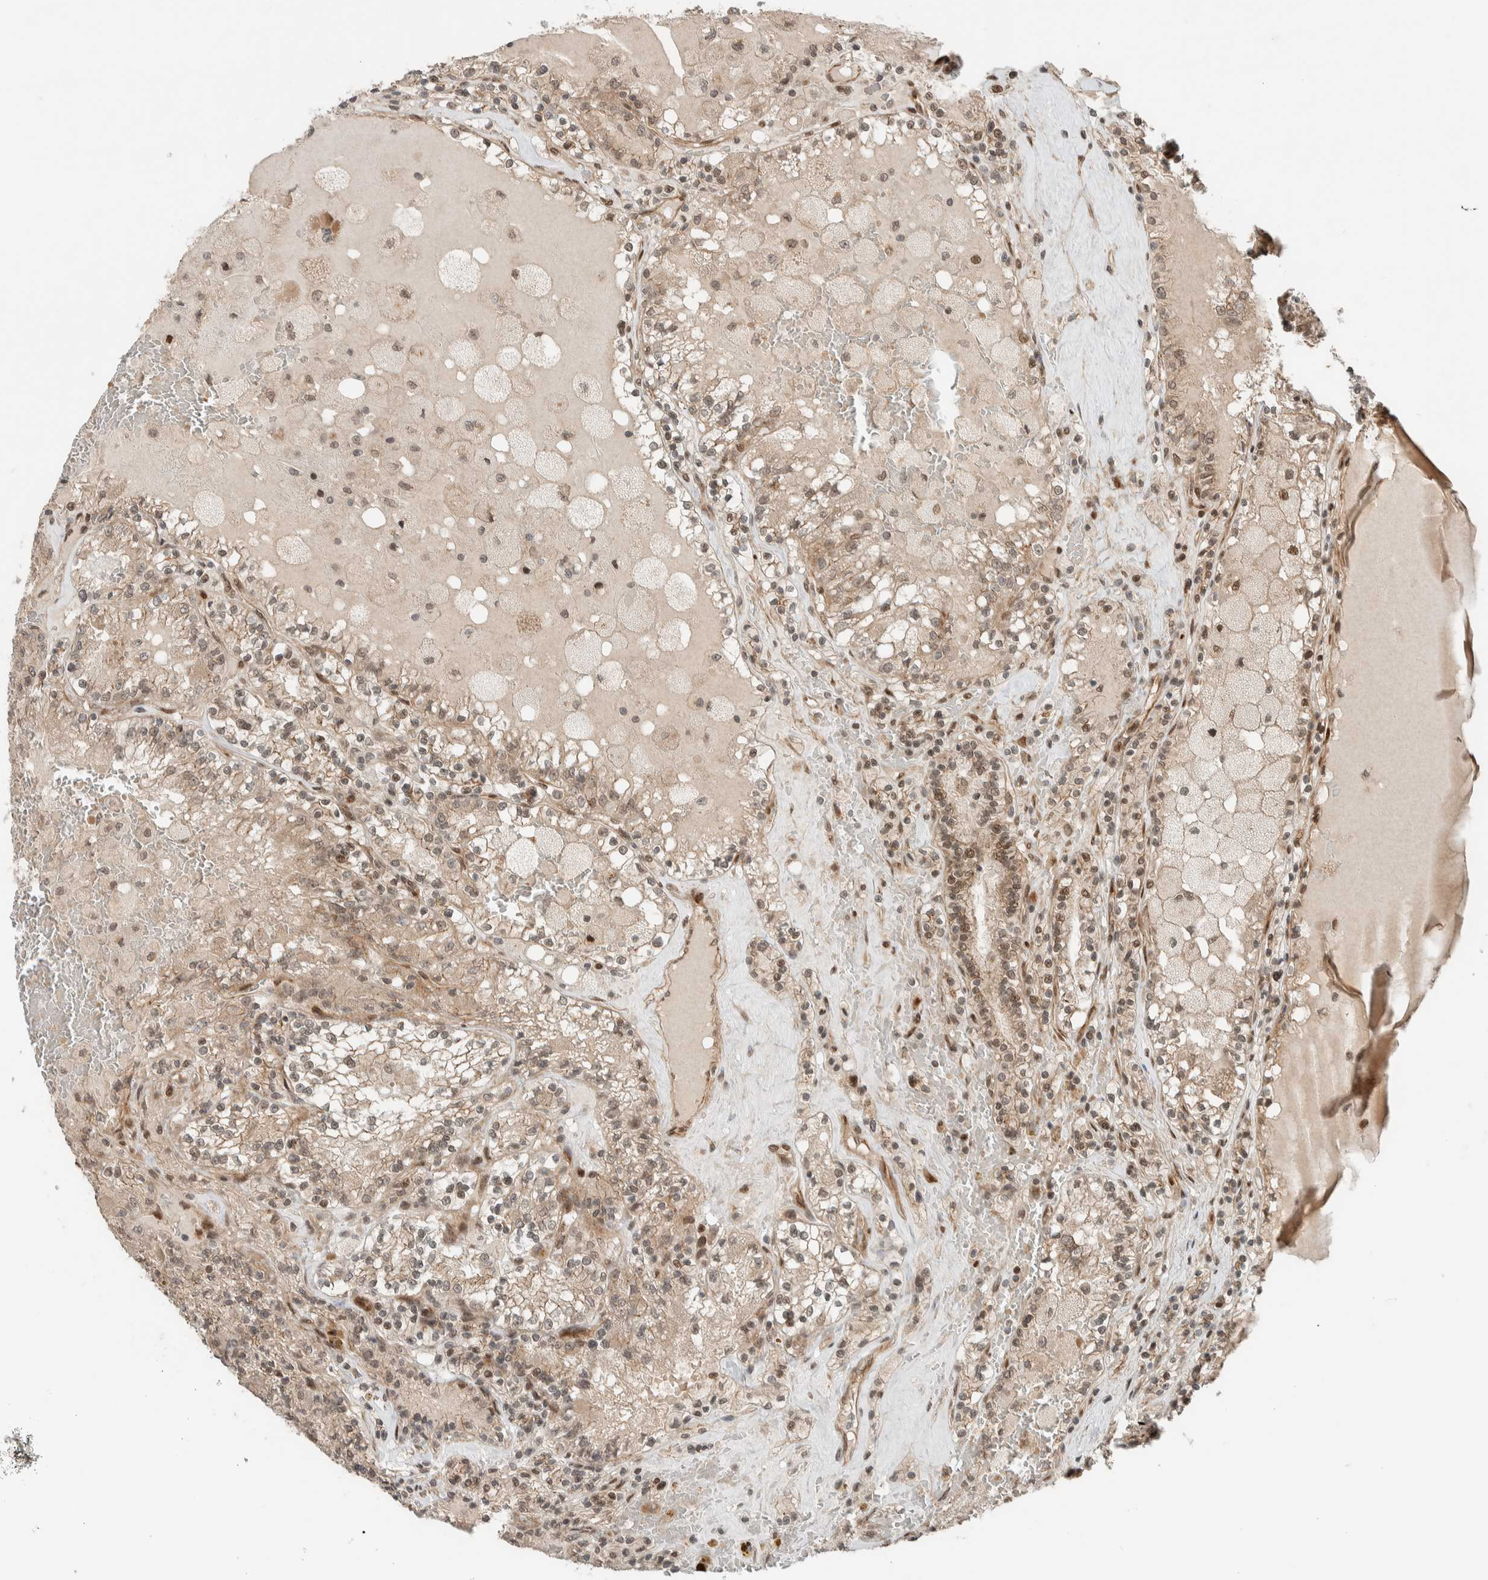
{"staining": {"intensity": "weak", "quantity": ">75%", "location": "cytoplasmic/membranous,nuclear"}, "tissue": "renal cancer", "cell_type": "Tumor cells", "image_type": "cancer", "snomed": [{"axis": "morphology", "description": "Adenocarcinoma, NOS"}, {"axis": "topography", "description": "Kidney"}], "caption": "Immunohistochemistry photomicrograph of renal adenocarcinoma stained for a protein (brown), which reveals low levels of weak cytoplasmic/membranous and nuclear staining in approximately >75% of tumor cells.", "gene": "STXBP4", "patient": {"sex": "female", "age": 56}}